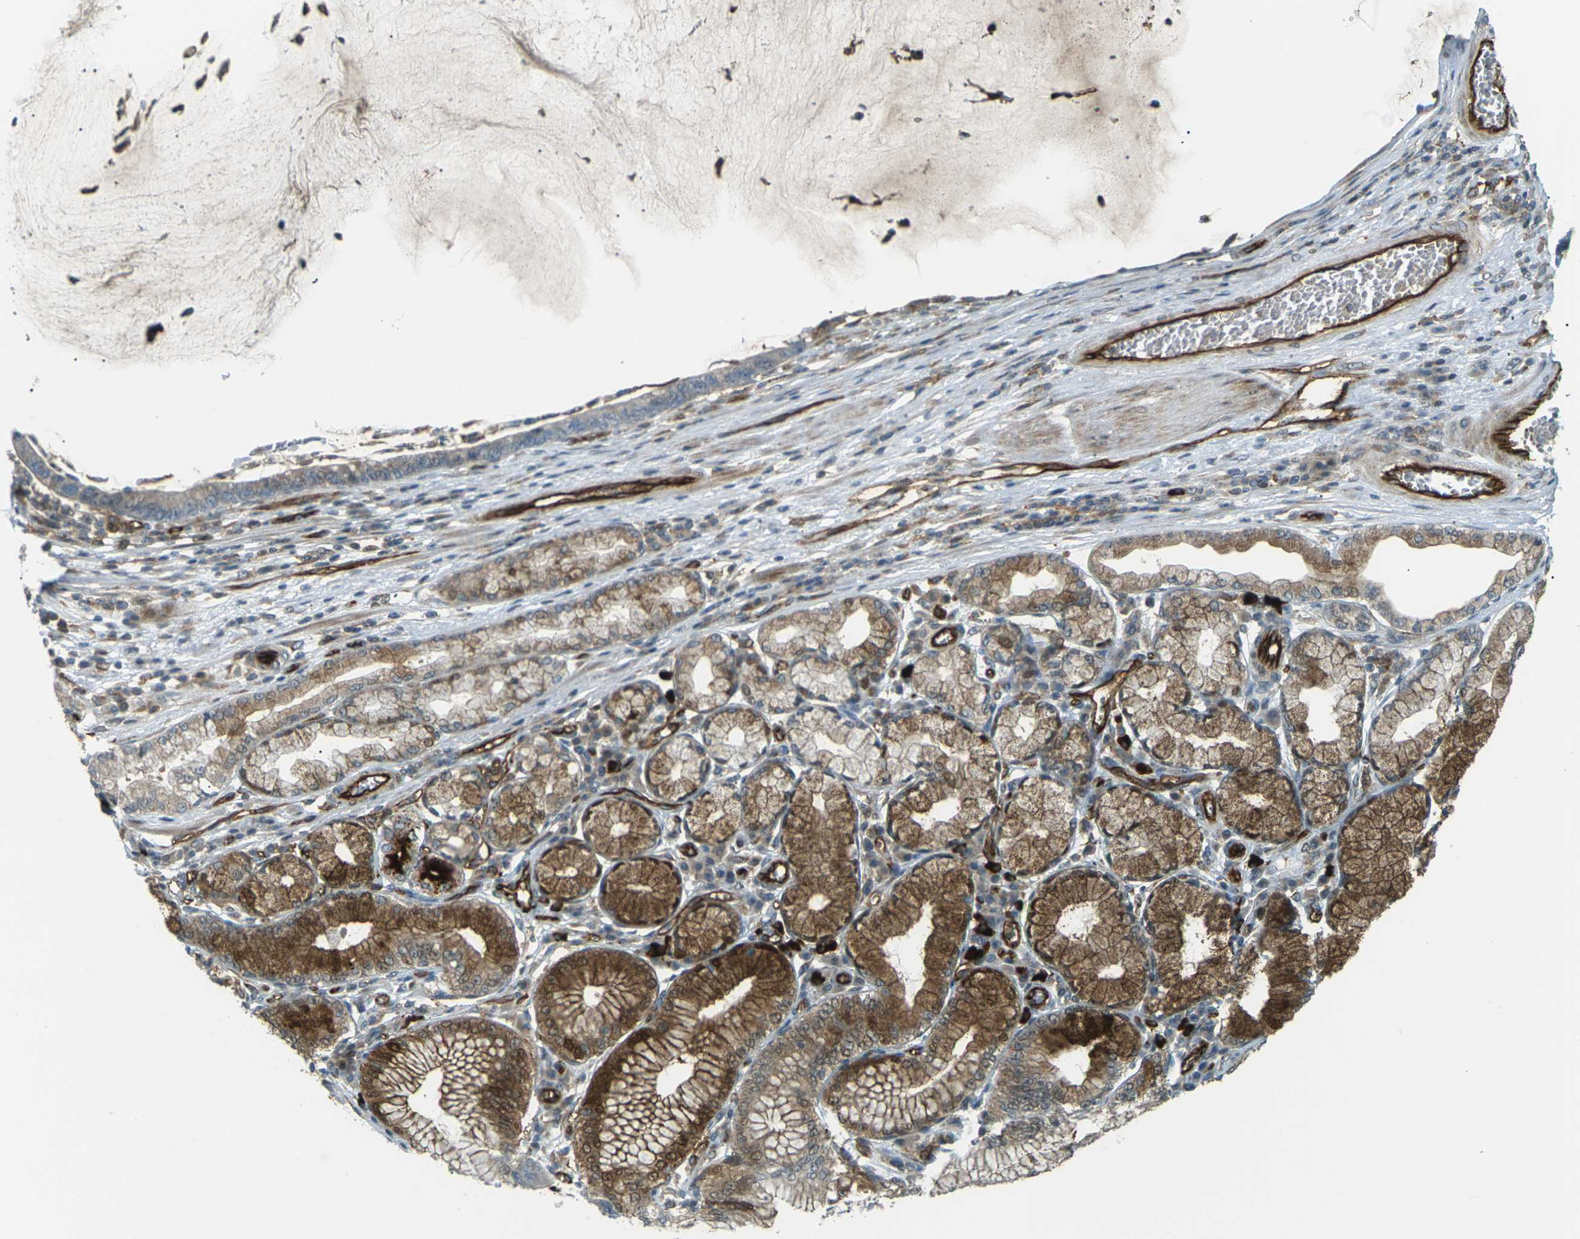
{"staining": {"intensity": "strong", "quantity": "25%-75%", "location": "cytoplasmic/membranous,nuclear"}, "tissue": "stomach cancer", "cell_type": "Tumor cells", "image_type": "cancer", "snomed": [{"axis": "morphology", "description": "Adenocarcinoma, NOS"}, {"axis": "topography", "description": "Stomach"}], "caption": "Tumor cells display high levels of strong cytoplasmic/membranous and nuclear expression in approximately 25%-75% of cells in stomach cancer (adenocarcinoma).", "gene": "S1PR1", "patient": {"sex": "male", "age": 59}}